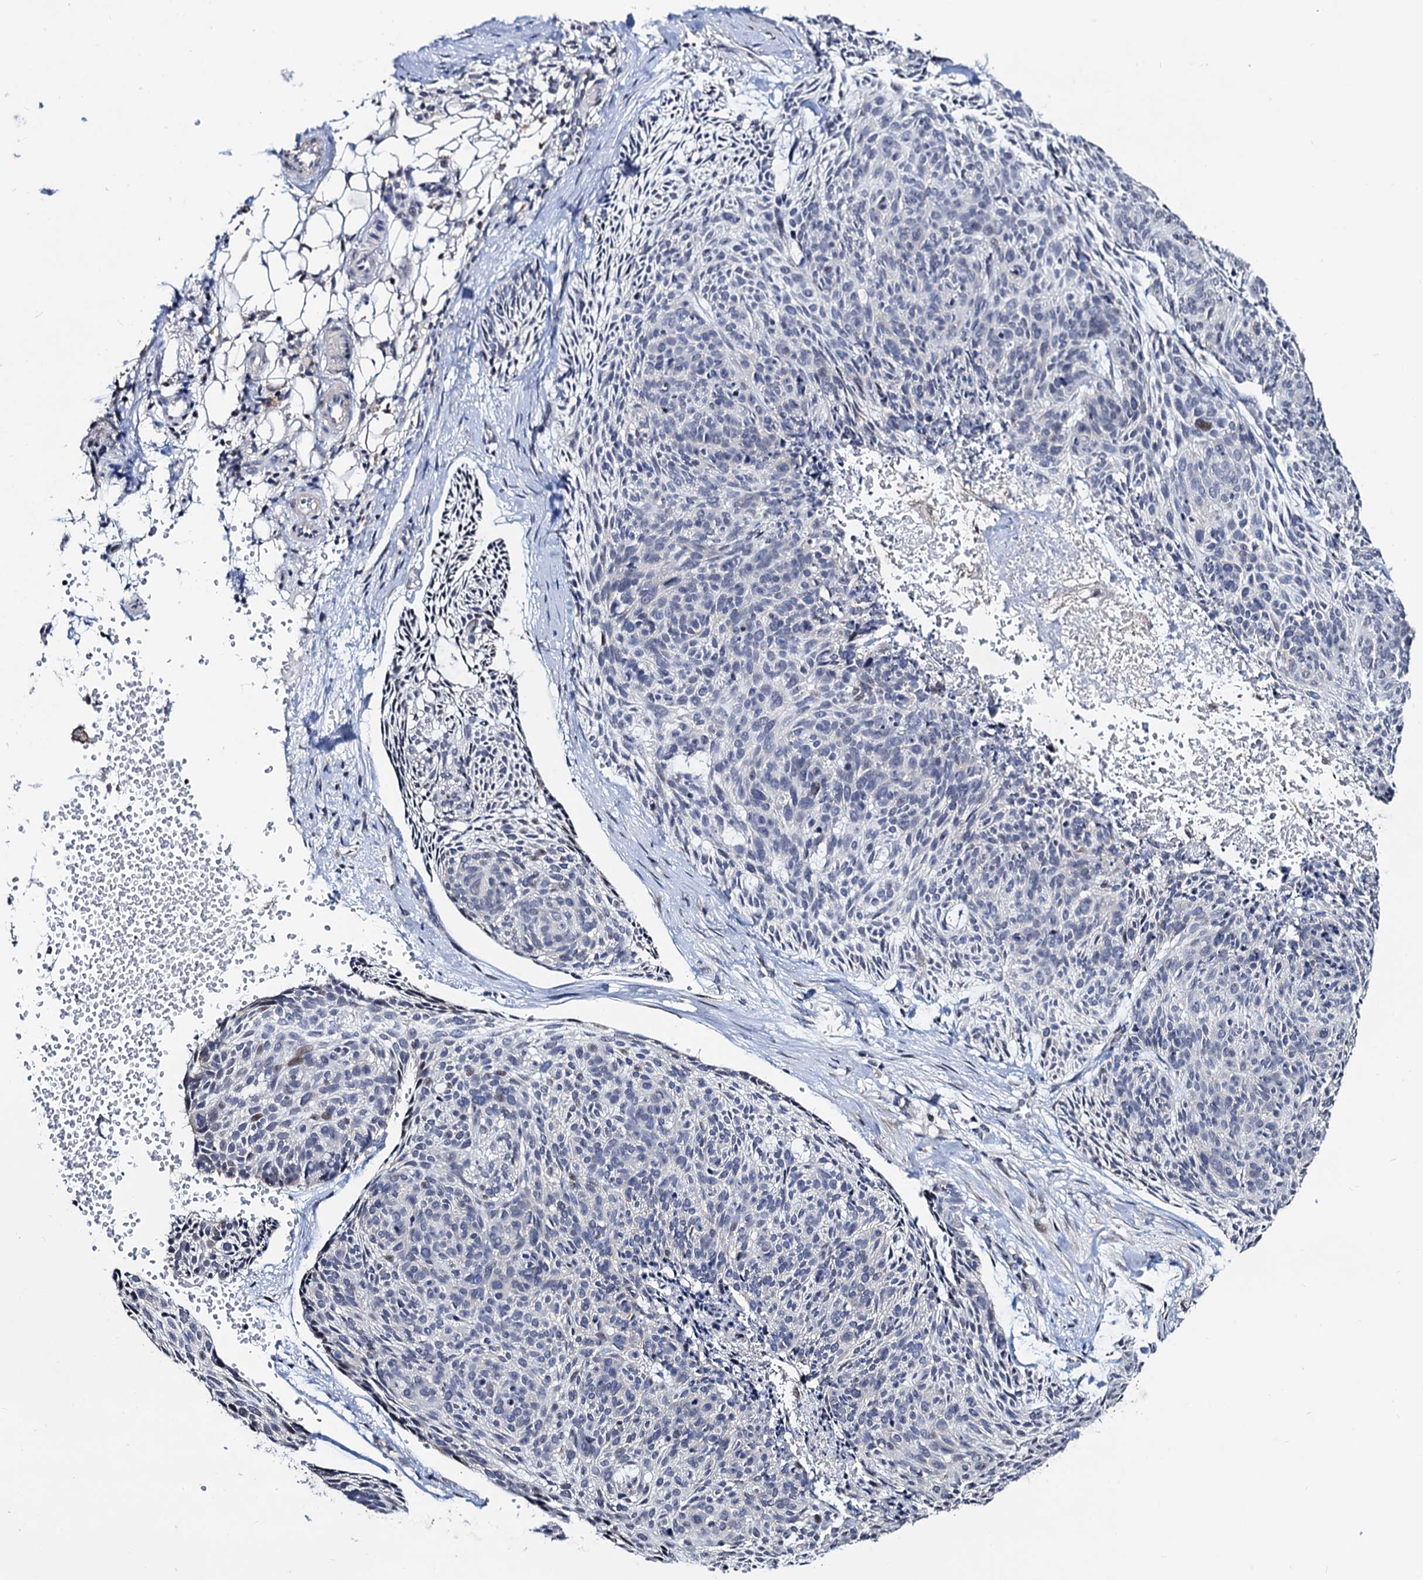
{"staining": {"intensity": "negative", "quantity": "none", "location": "none"}, "tissue": "skin cancer", "cell_type": "Tumor cells", "image_type": "cancer", "snomed": [{"axis": "morphology", "description": "Normal tissue, NOS"}, {"axis": "morphology", "description": "Basal cell carcinoma"}, {"axis": "topography", "description": "Skin"}], "caption": "IHC of skin cancer displays no staining in tumor cells.", "gene": "FAM222A", "patient": {"sex": "male", "age": 66}}